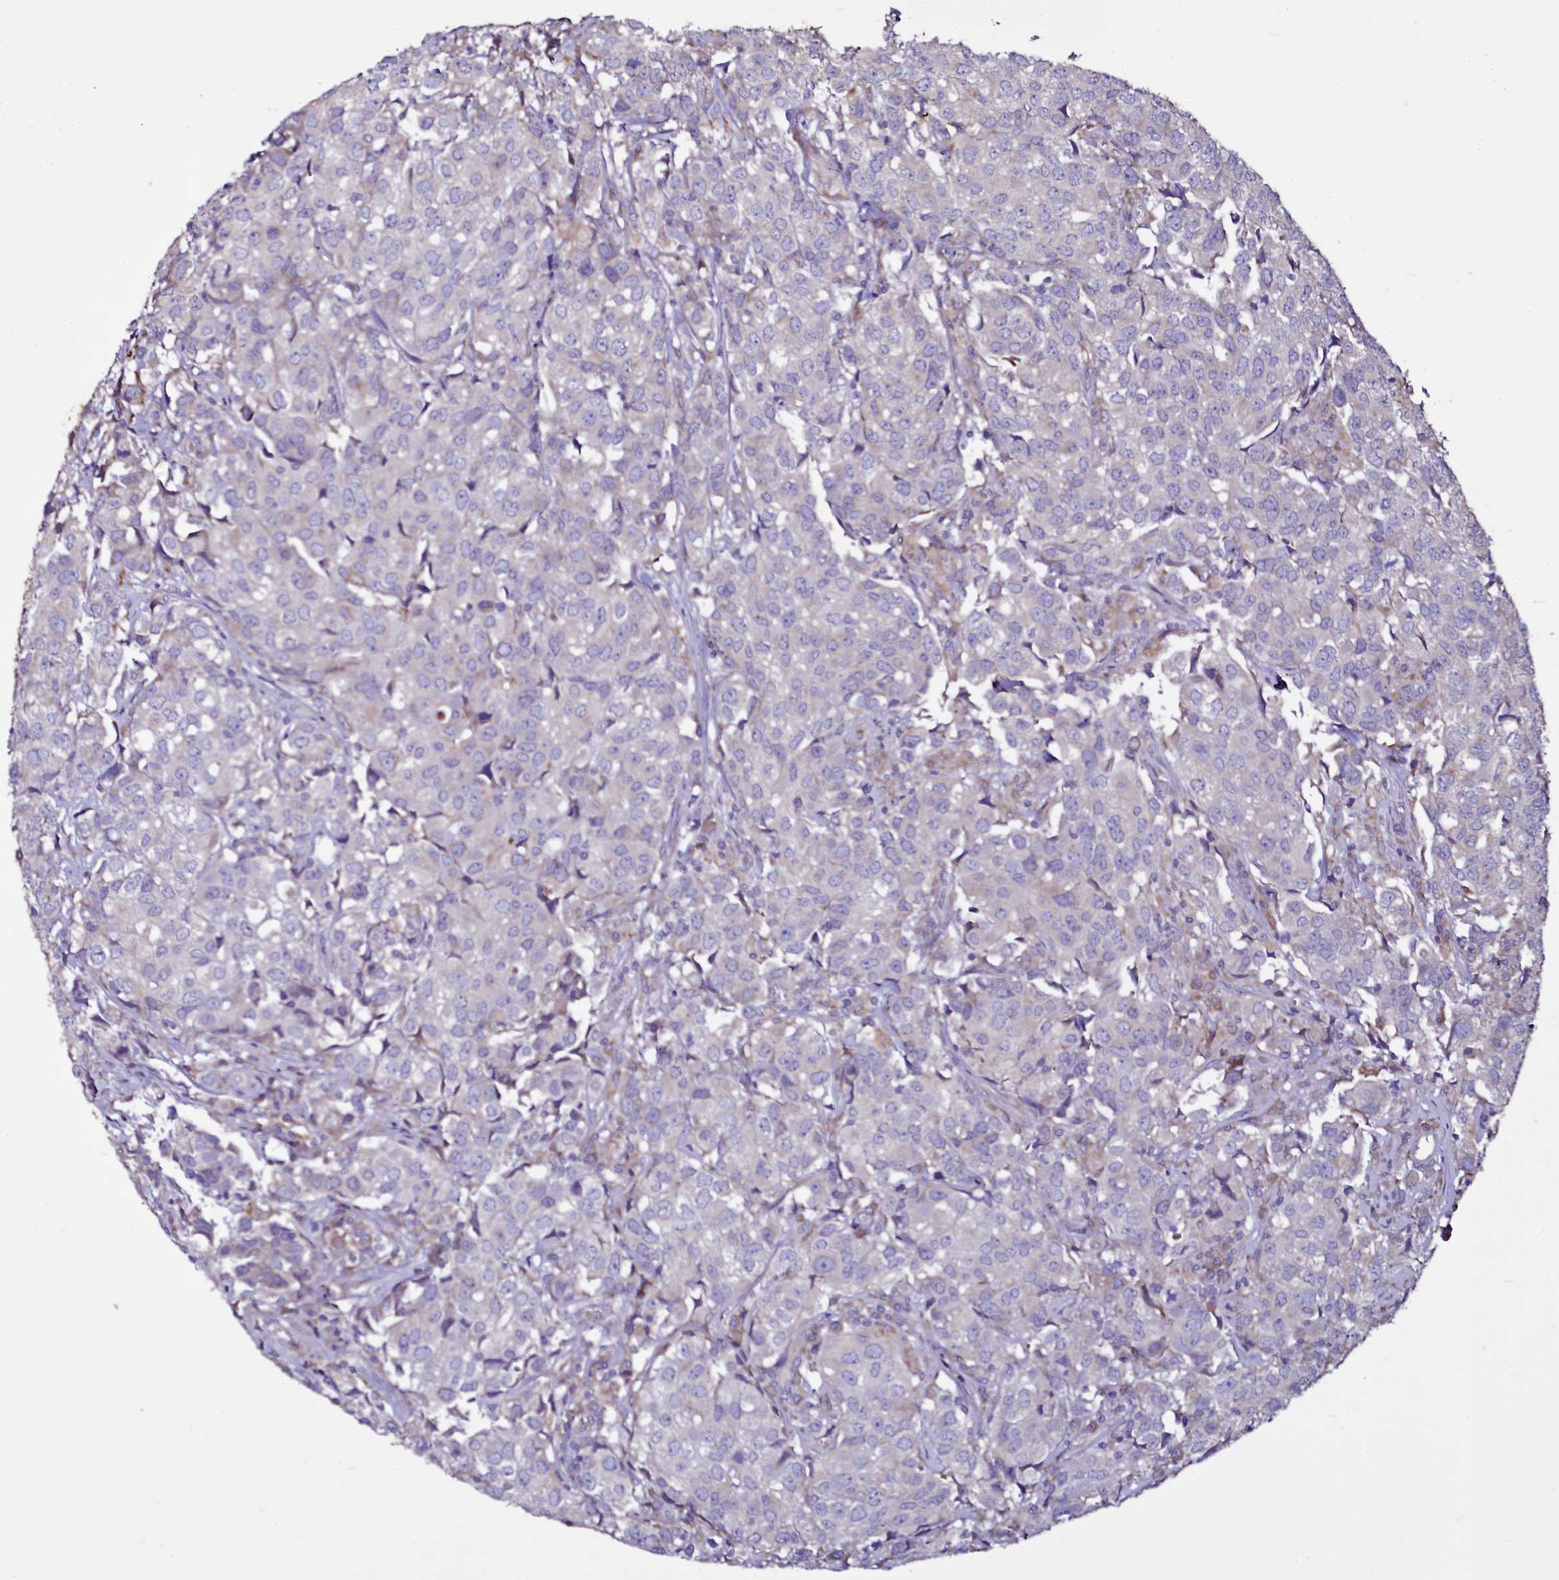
{"staining": {"intensity": "negative", "quantity": "none", "location": "none"}, "tissue": "urothelial cancer", "cell_type": "Tumor cells", "image_type": "cancer", "snomed": [{"axis": "morphology", "description": "Urothelial carcinoma, High grade"}, {"axis": "topography", "description": "Urinary bladder"}], "caption": "The image shows no significant expression in tumor cells of high-grade urothelial carcinoma.", "gene": "SELENOT", "patient": {"sex": "female", "age": 75}}